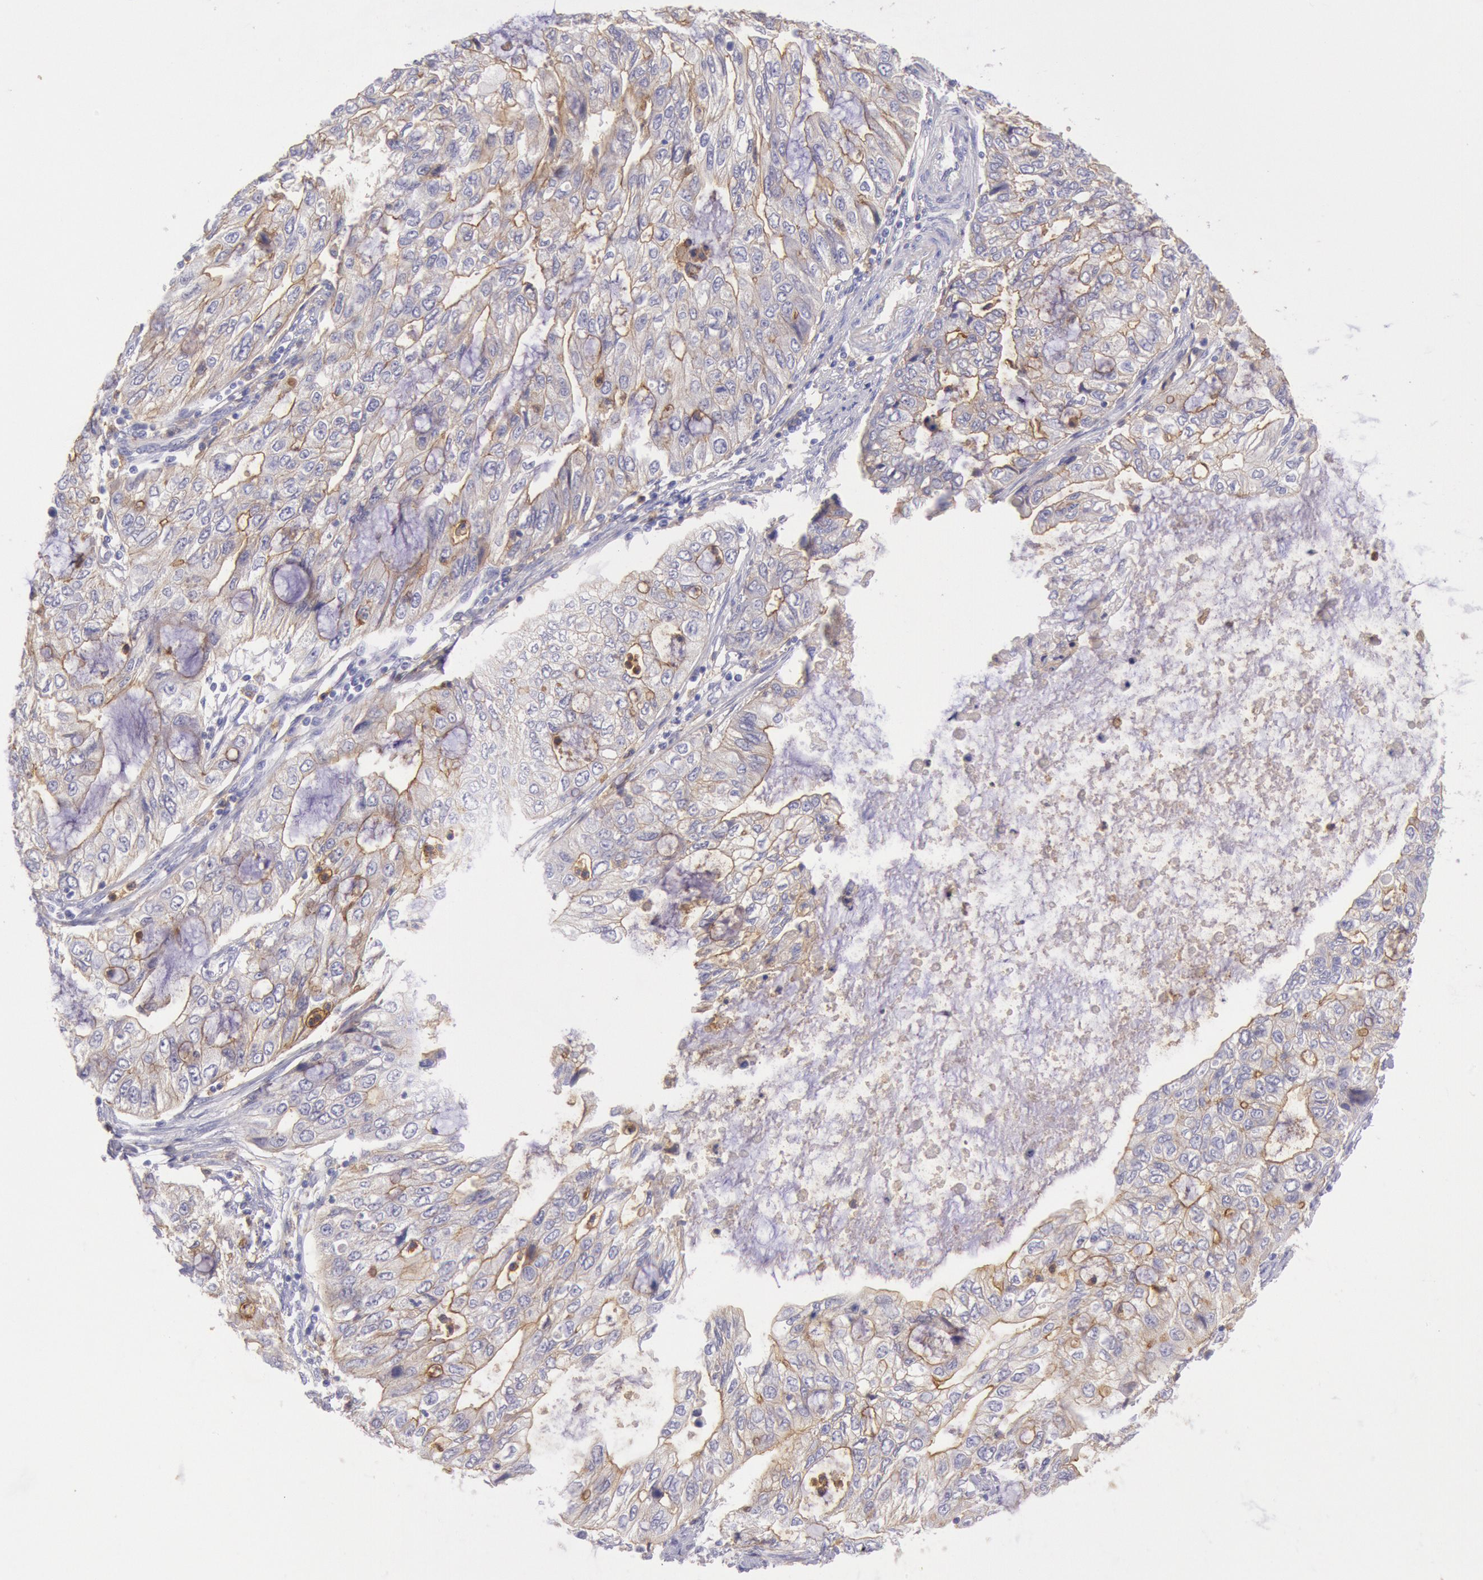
{"staining": {"intensity": "weak", "quantity": "25%-75%", "location": "cytoplasmic/membranous"}, "tissue": "stomach cancer", "cell_type": "Tumor cells", "image_type": "cancer", "snomed": [{"axis": "morphology", "description": "Adenocarcinoma, NOS"}, {"axis": "topography", "description": "Stomach, upper"}], "caption": "Human stomach adenocarcinoma stained for a protein (brown) shows weak cytoplasmic/membranous positive positivity in about 25%-75% of tumor cells.", "gene": "LYN", "patient": {"sex": "female", "age": 52}}